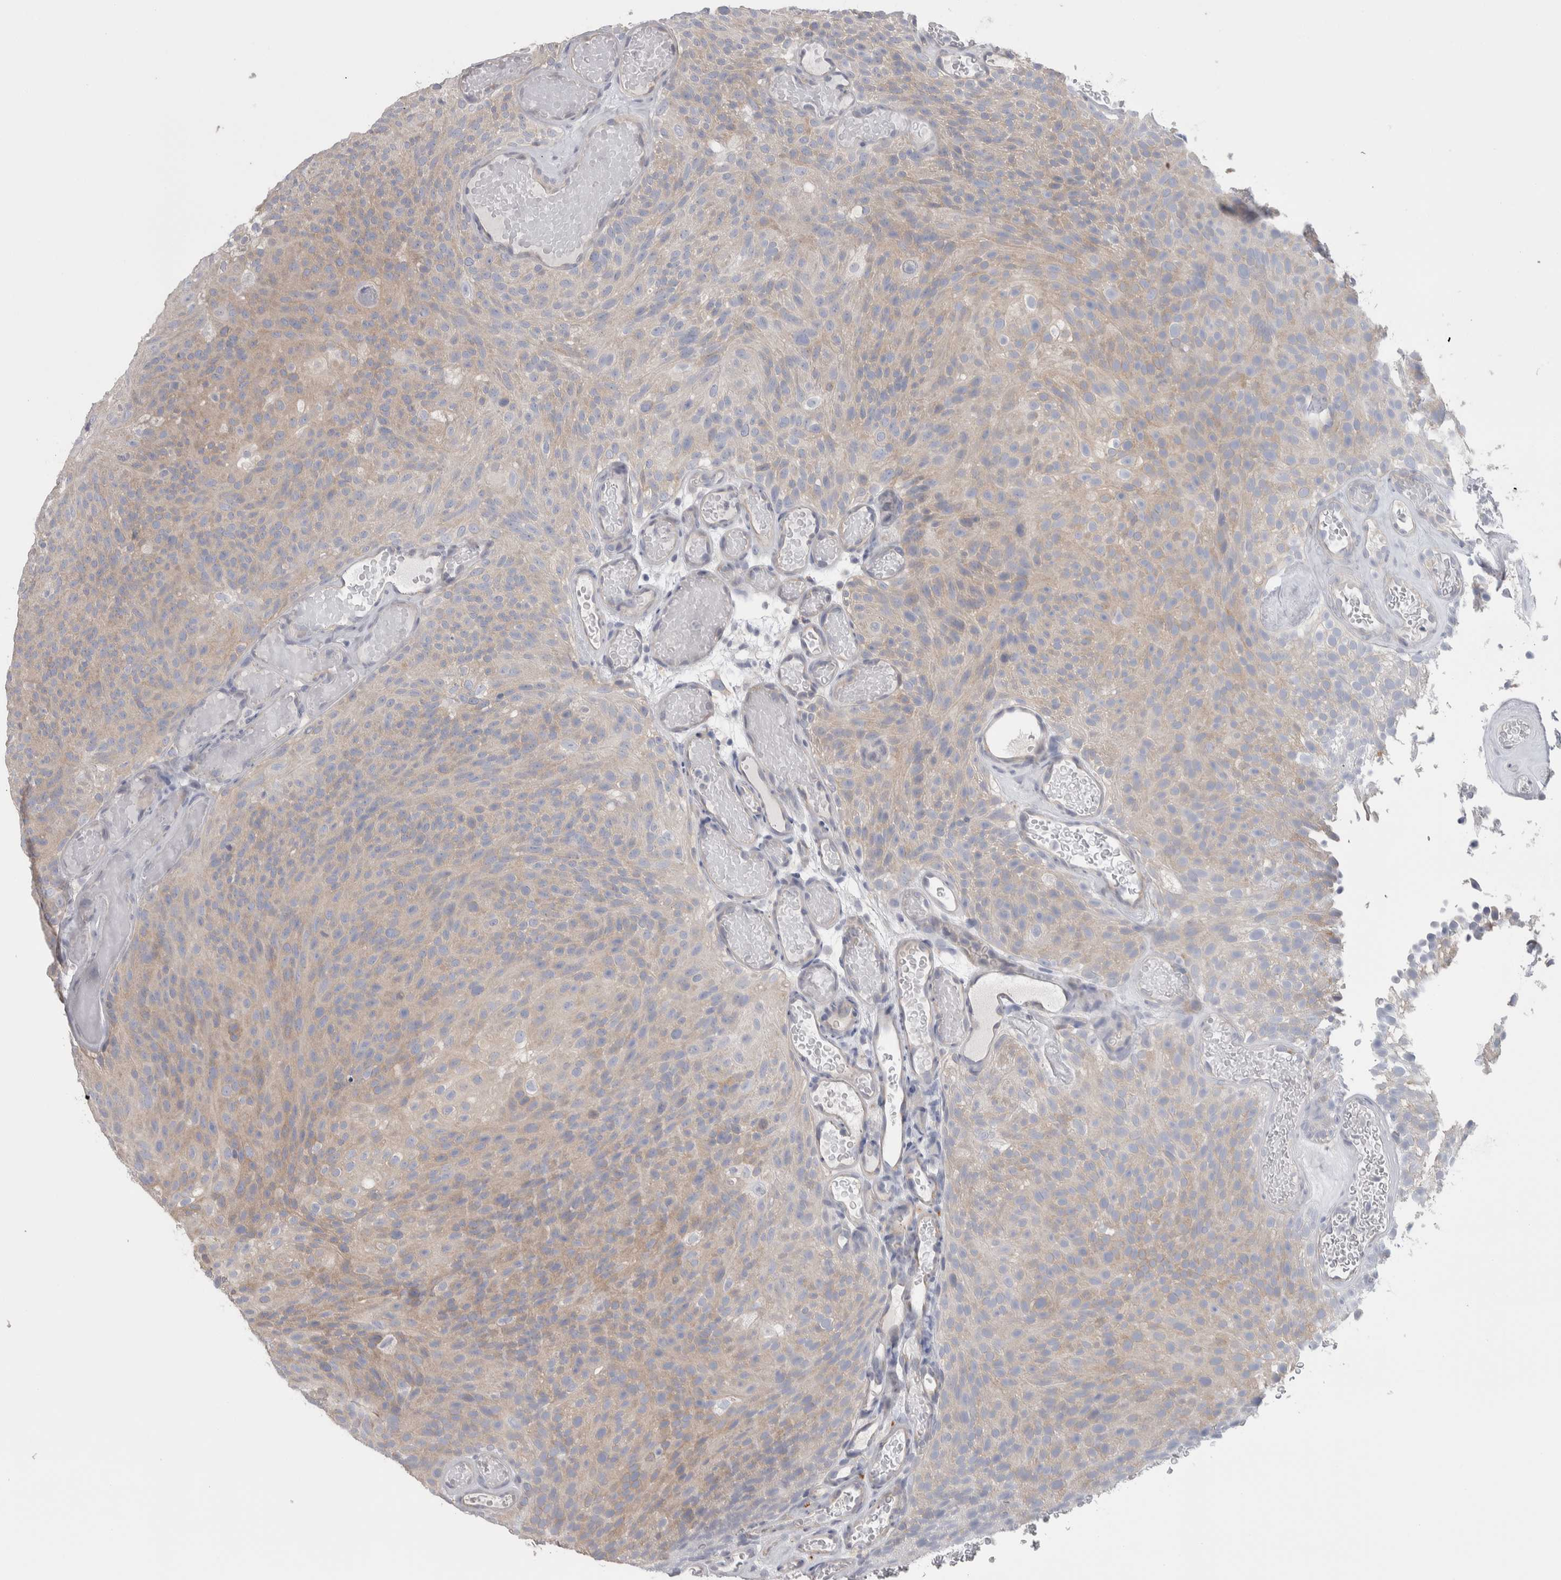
{"staining": {"intensity": "weak", "quantity": "<25%", "location": "cytoplasmic/membranous"}, "tissue": "urothelial cancer", "cell_type": "Tumor cells", "image_type": "cancer", "snomed": [{"axis": "morphology", "description": "Urothelial carcinoma, Low grade"}, {"axis": "topography", "description": "Urinary bladder"}], "caption": "High magnification brightfield microscopy of urothelial cancer stained with DAB (brown) and counterstained with hematoxylin (blue): tumor cells show no significant positivity.", "gene": "GPHN", "patient": {"sex": "male", "age": 78}}